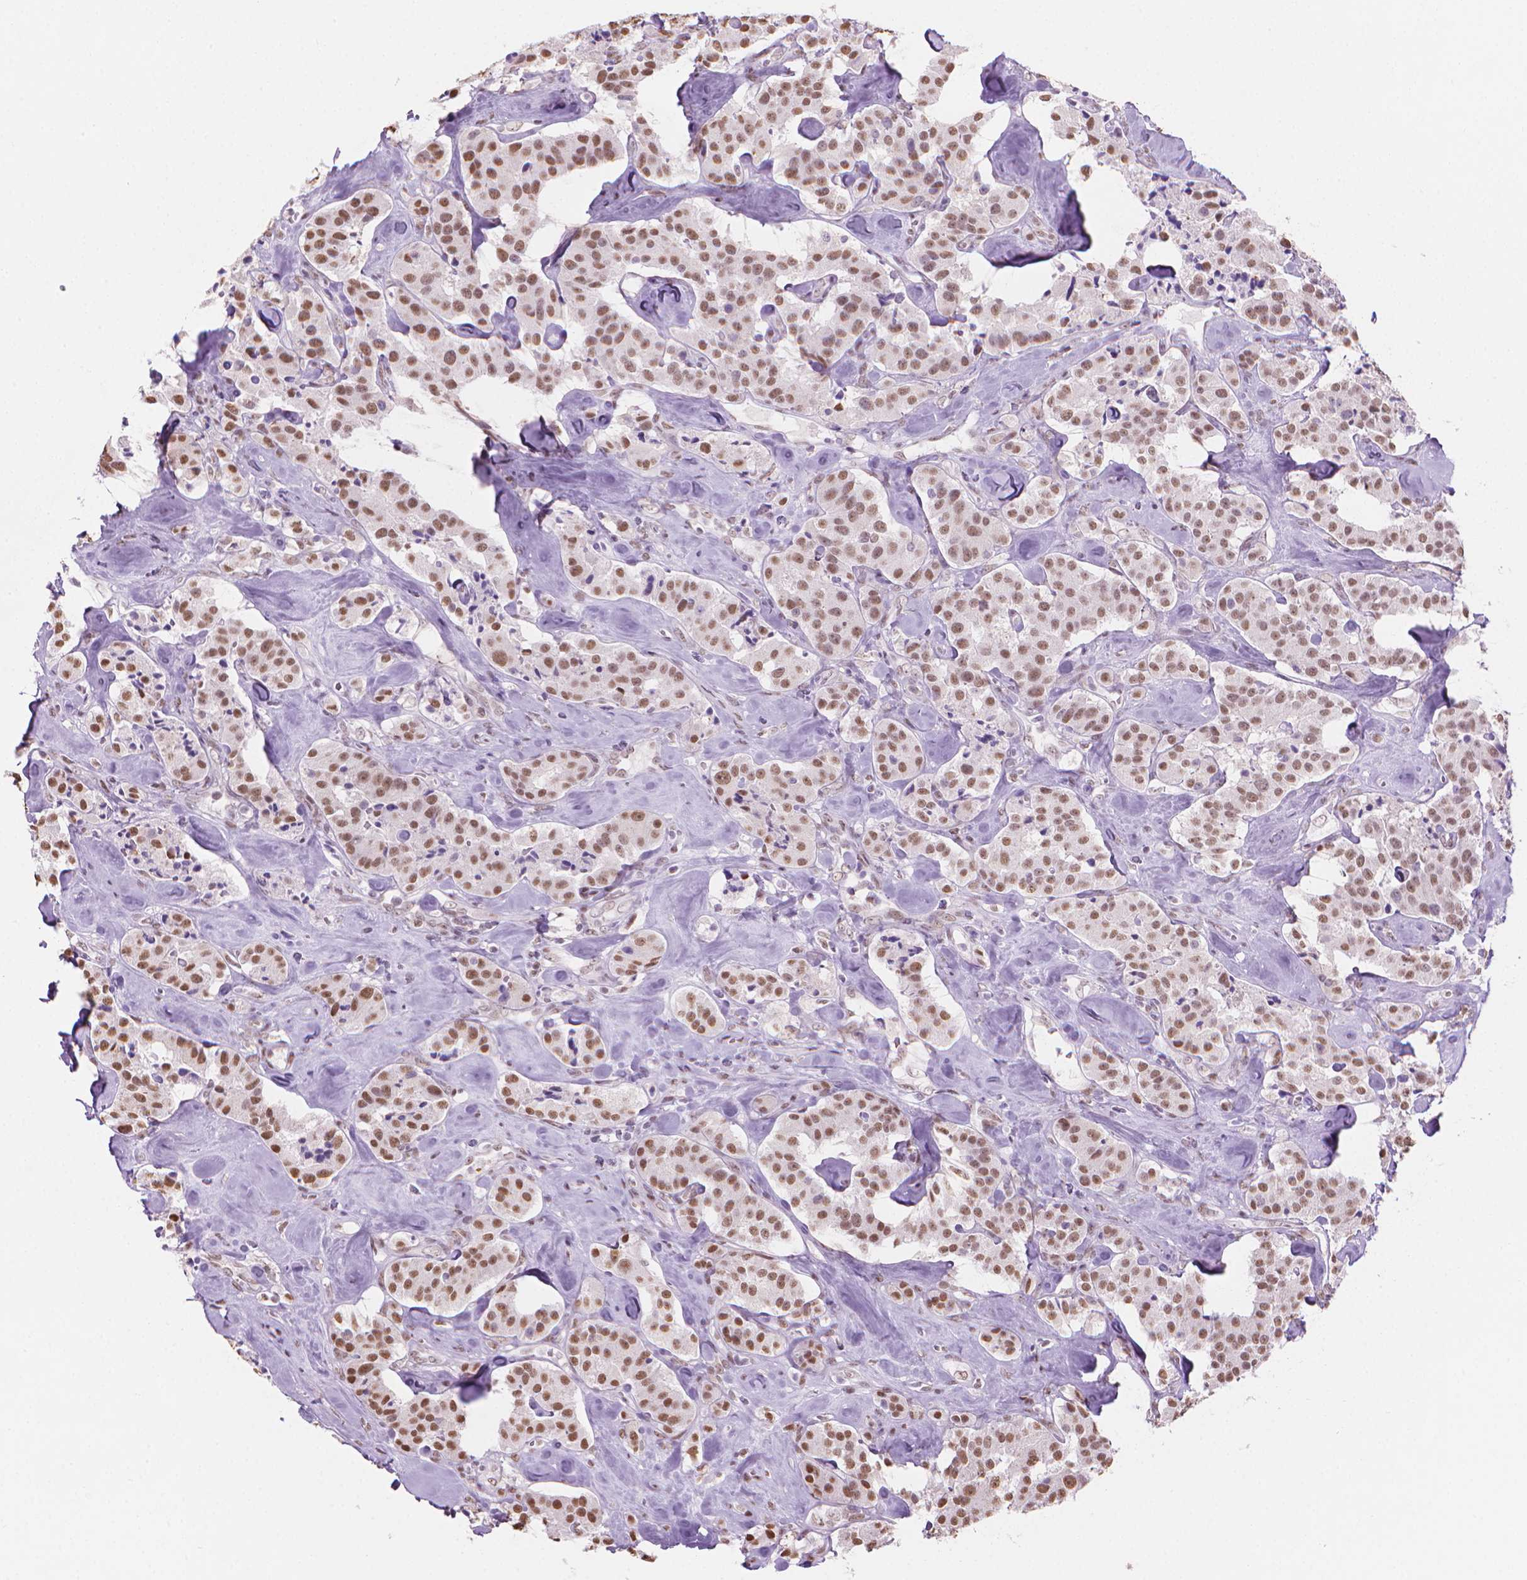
{"staining": {"intensity": "moderate", "quantity": ">75%", "location": "nuclear"}, "tissue": "carcinoid", "cell_type": "Tumor cells", "image_type": "cancer", "snomed": [{"axis": "morphology", "description": "Carcinoid, malignant, NOS"}, {"axis": "topography", "description": "Pancreas"}], "caption": "Protein staining of carcinoid tissue demonstrates moderate nuclear positivity in about >75% of tumor cells. (DAB = brown stain, brightfield microscopy at high magnification).", "gene": "PIAS2", "patient": {"sex": "male", "age": 41}}